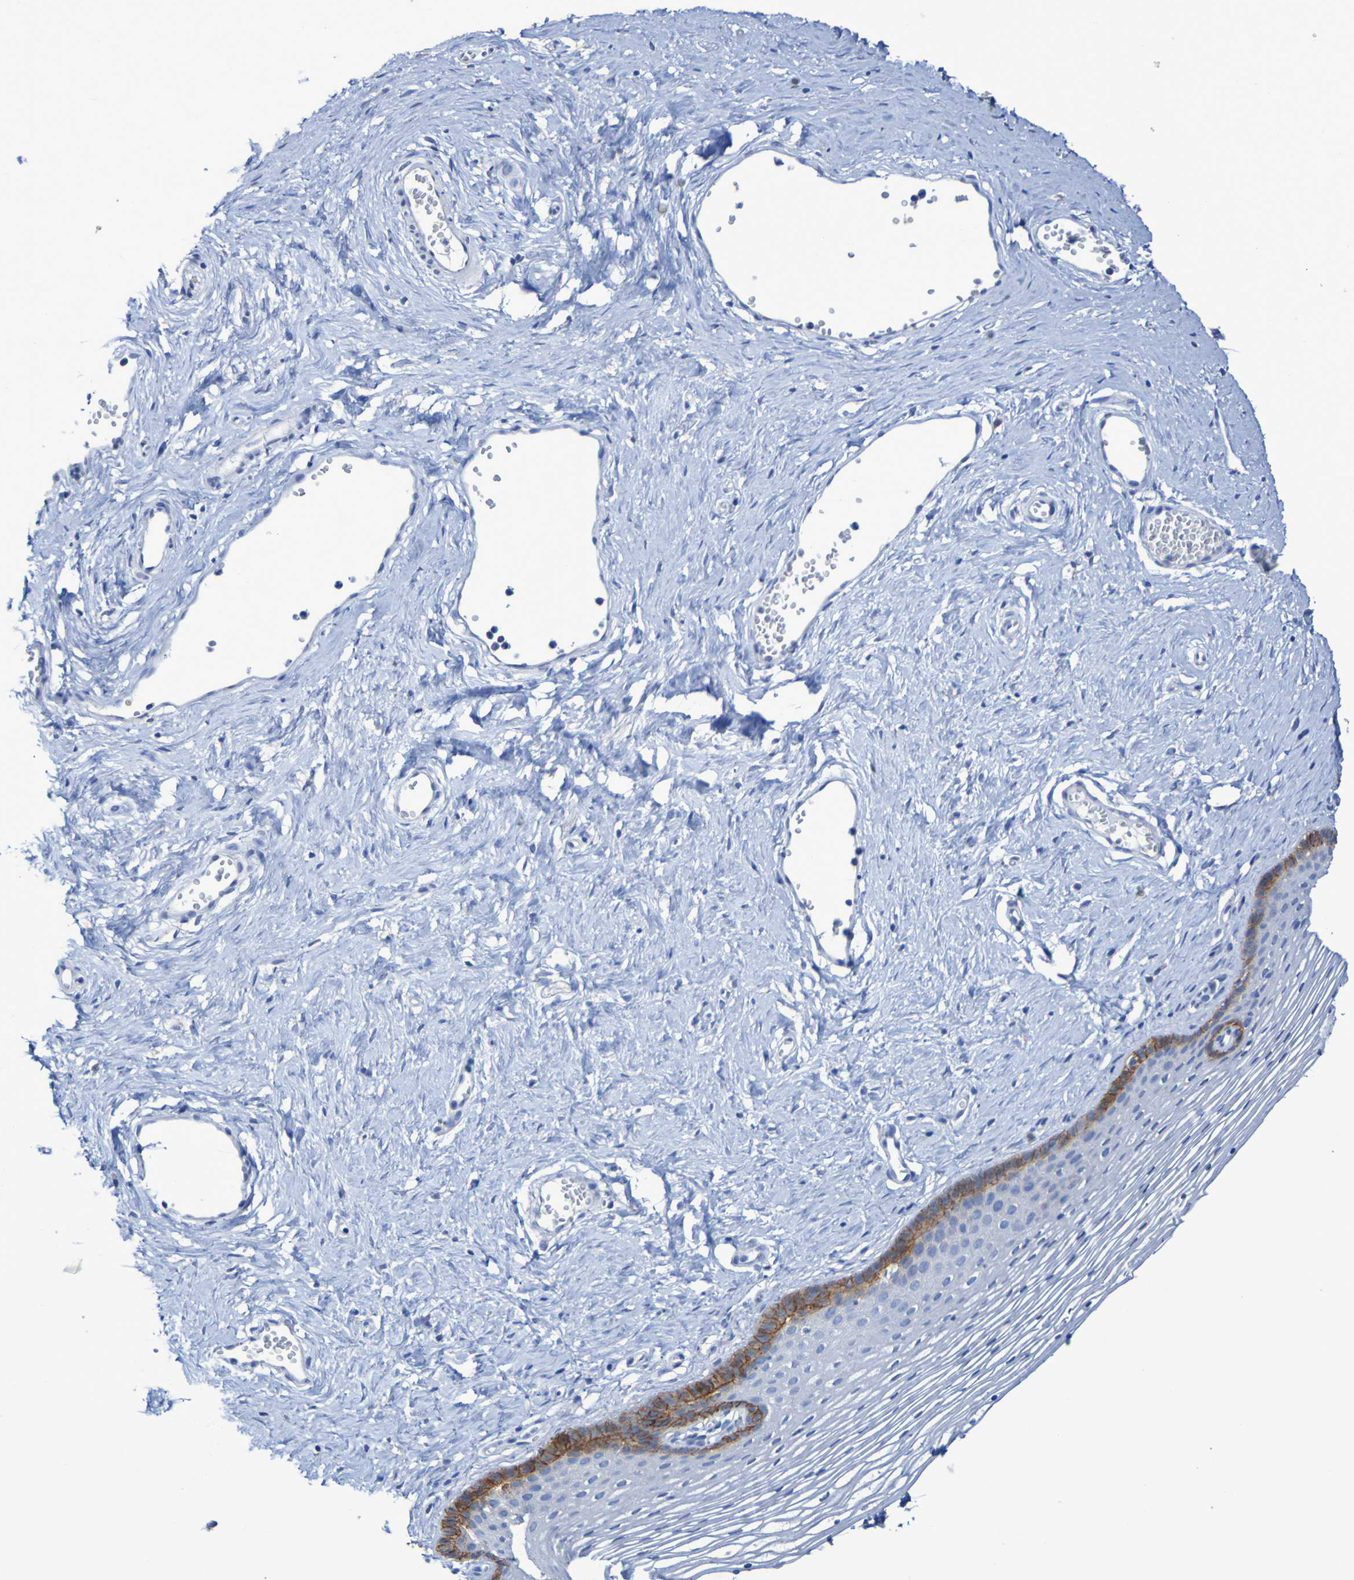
{"staining": {"intensity": "moderate", "quantity": "<25%", "location": "cytoplasmic/membranous"}, "tissue": "vagina", "cell_type": "Squamous epithelial cells", "image_type": "normal", "snomed": [{"axis": "morphology", "description": "Normal tissue, NOS"}, {"axis": "topography", "description": "Vagina"}], "caption": "Immunohistochemical staining of normal vagina demonstrates low levels of moderate cytoplasmic/membranous positivity in approximately <25% of squamous epithelial cells. The staining is performed using DAB brown chromogen to label protein expression. The nuclei are counter-stained blue using hematoxylin.", "gene": "SLC3A2", "patient": {"sex": "female", "age": 32}}